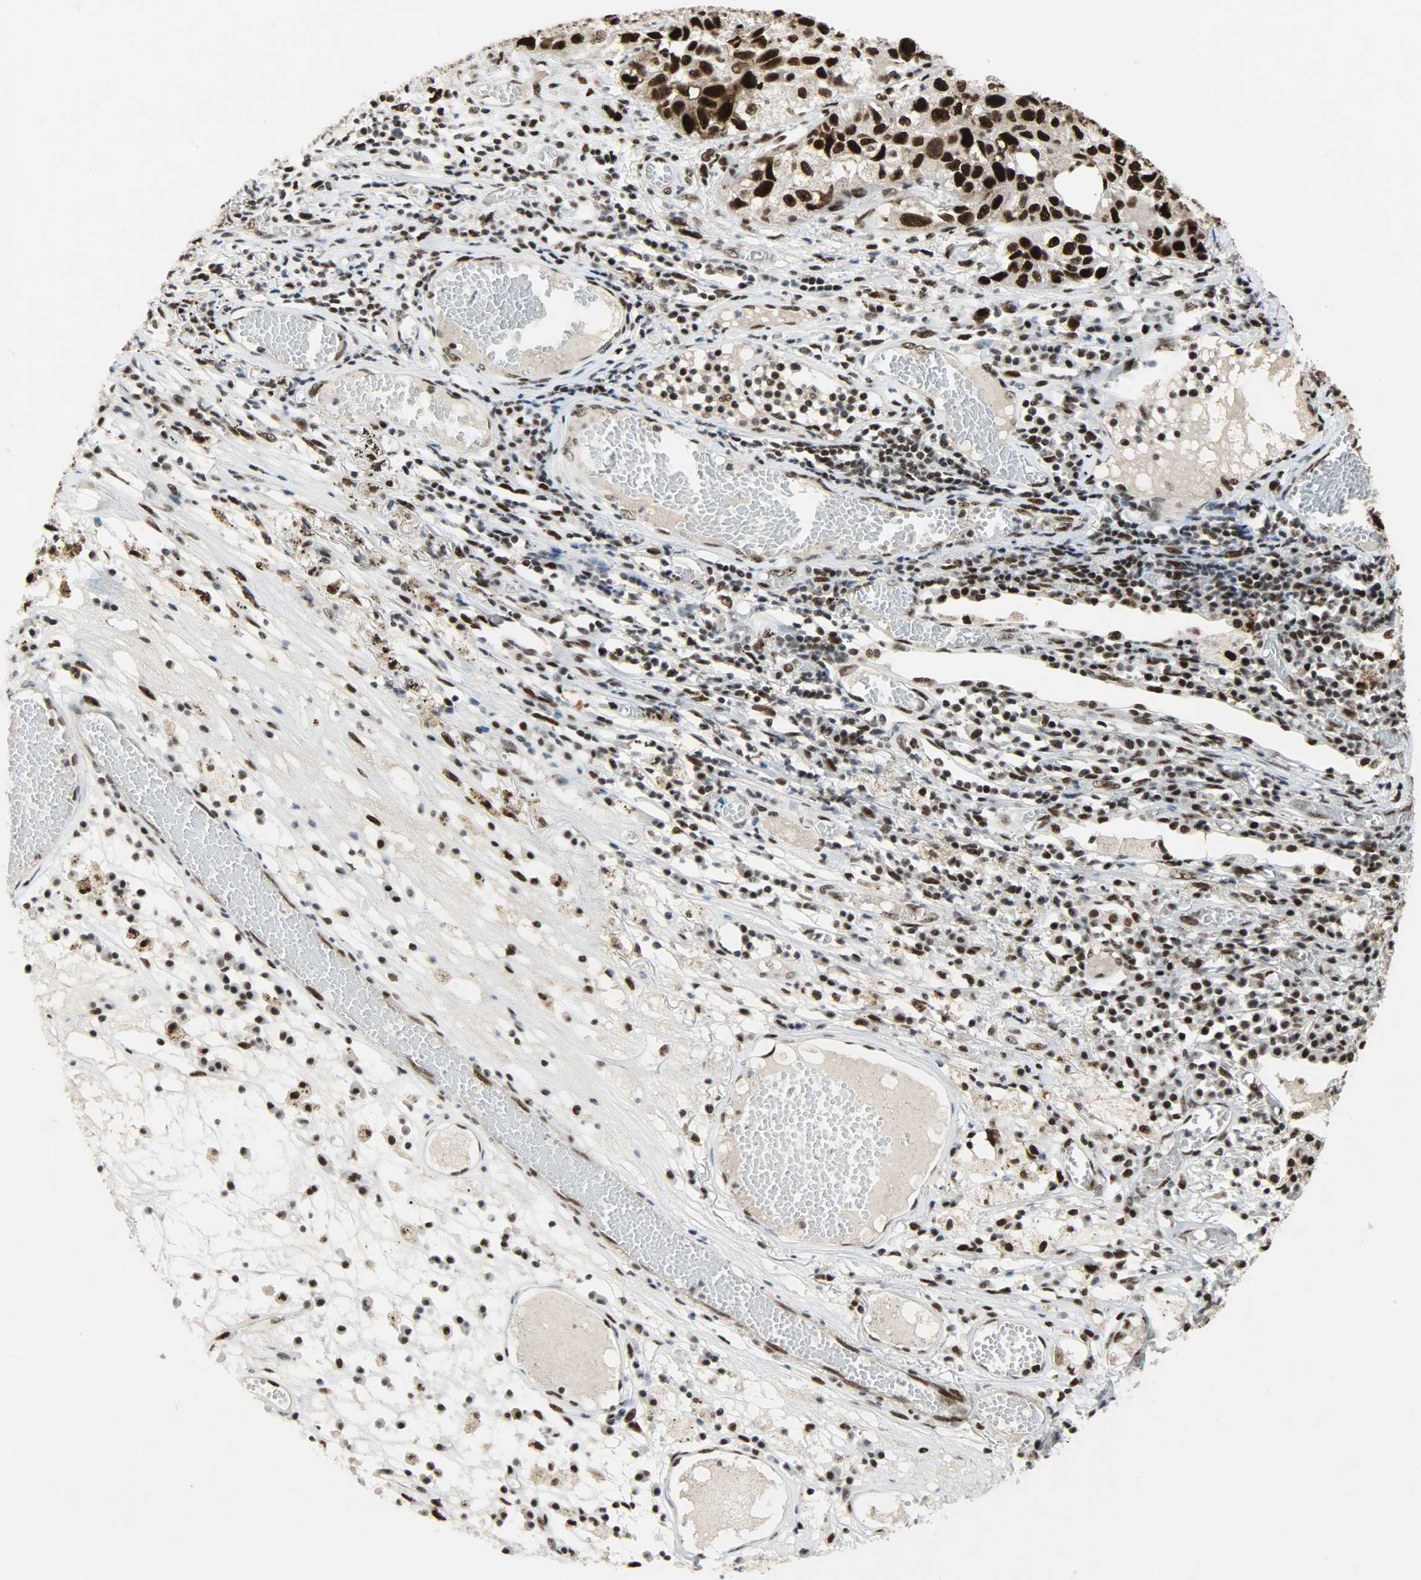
{"staining": {"intensity": "strong", "quantity": ">75%", "location": "nuclear"}, "tissue": "lung cancer", "cell_type": "Tumor cells", "image_type": "cancer", "snomed": [{"axis": "morphology", "description": "Squamous cell carcinoma, NOS"}, {"axis": "topography", "description": "Lung"}], "caption": "Tumor cells exhibit strong nuclear expression in approximately >75% of cells in lung cancer (squamous cell carcinoma).", "gene": "SSB", "patient": {"sex": "male", "age": 71}}